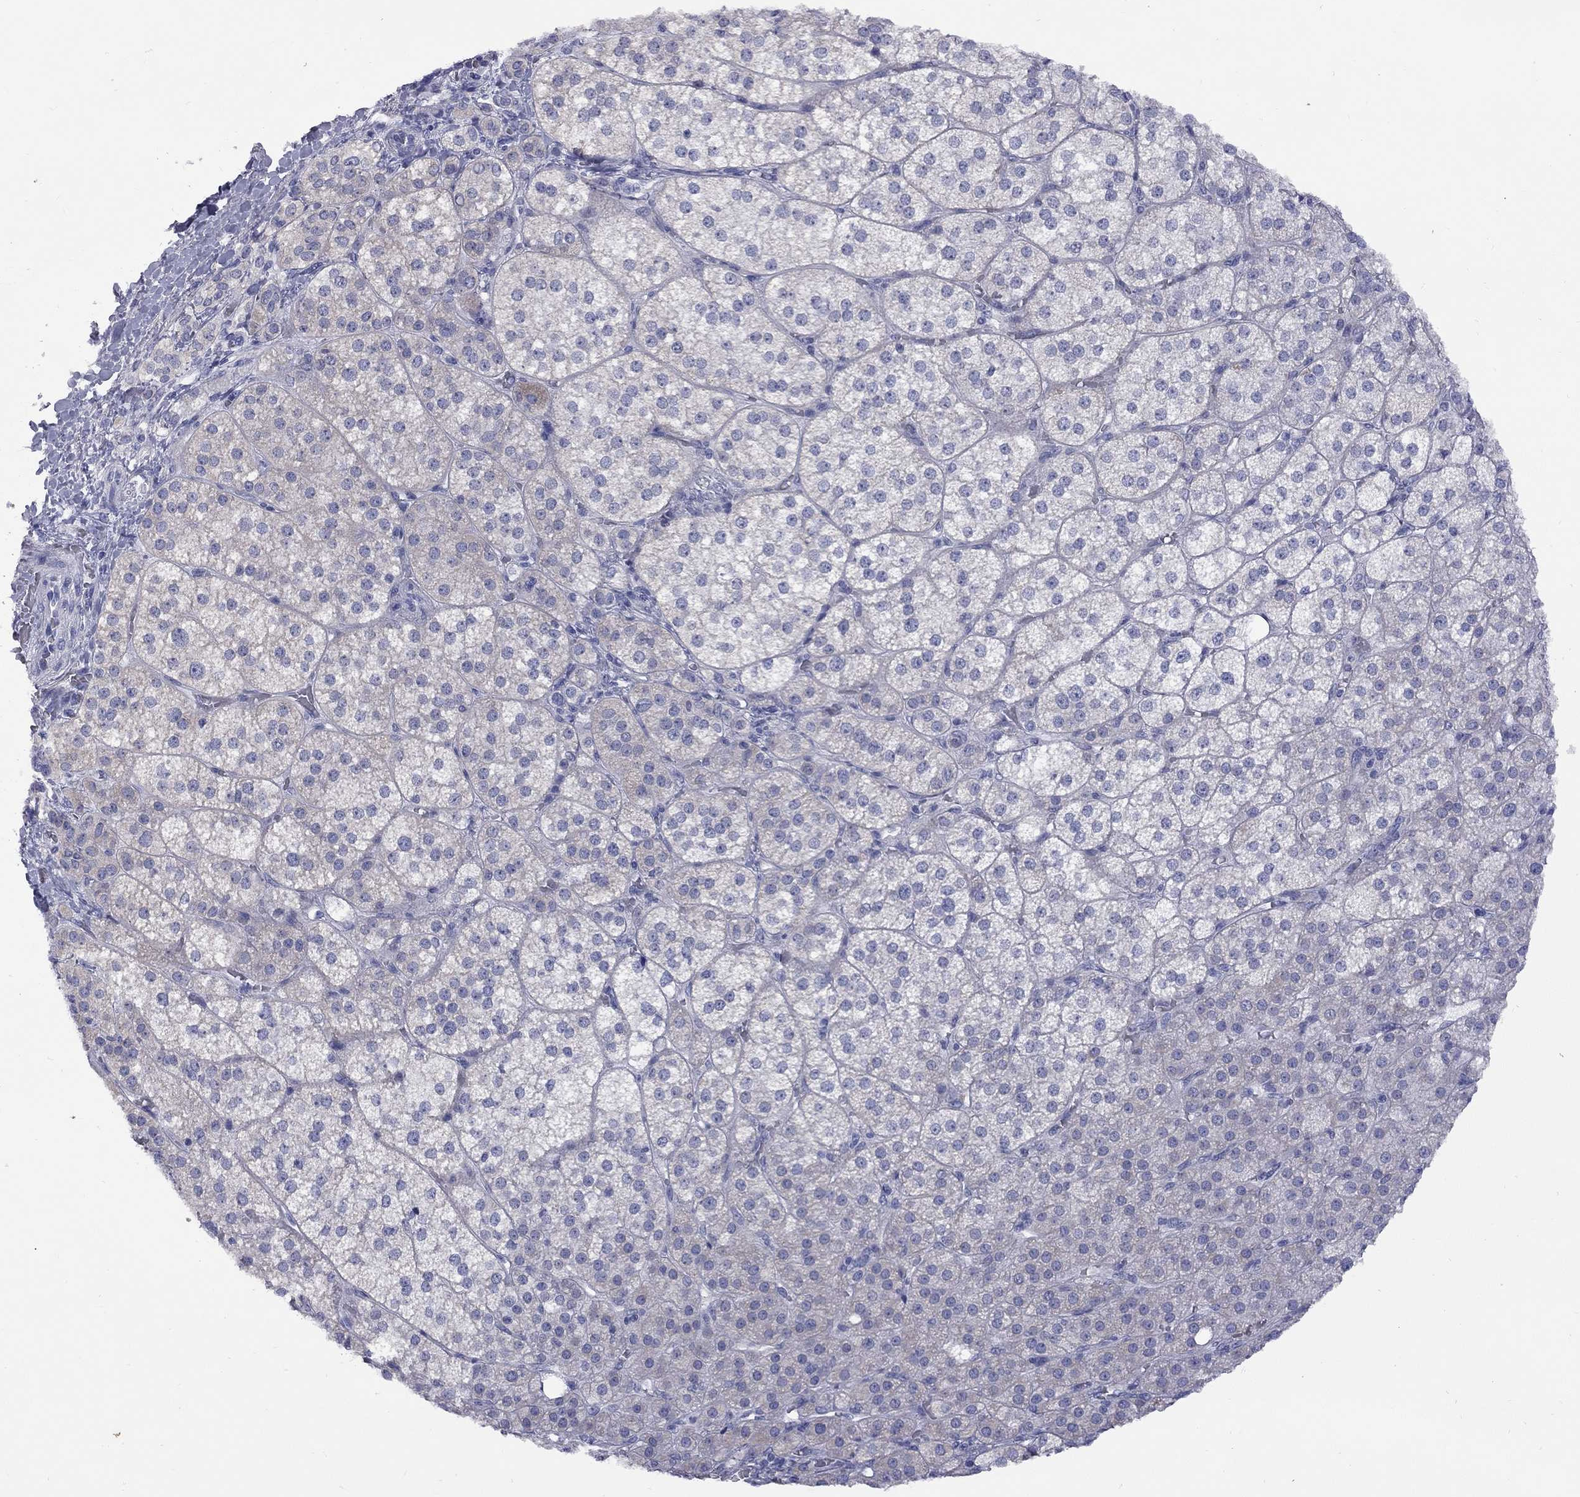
{"staining": {"intensity": "weak", "quantity": "<25%", "location": "cytoplasmic/membranous"}, "tissue": "adrenal gland", "cell_type": "Glandular cells", "image_type": "normal", "snomed": [{"axis": "morphology", "description": "Normal tissue, NOS"}, {"axis": "topography", "description": "Adrenal gland"}], "caption": "Human adrenal gland stained for a protein using immunohistochemistry (IHC) exhibits no expression in glandular cells.", "gene": "ABCB4", "patient": {"sex": "female", "age": 60}}